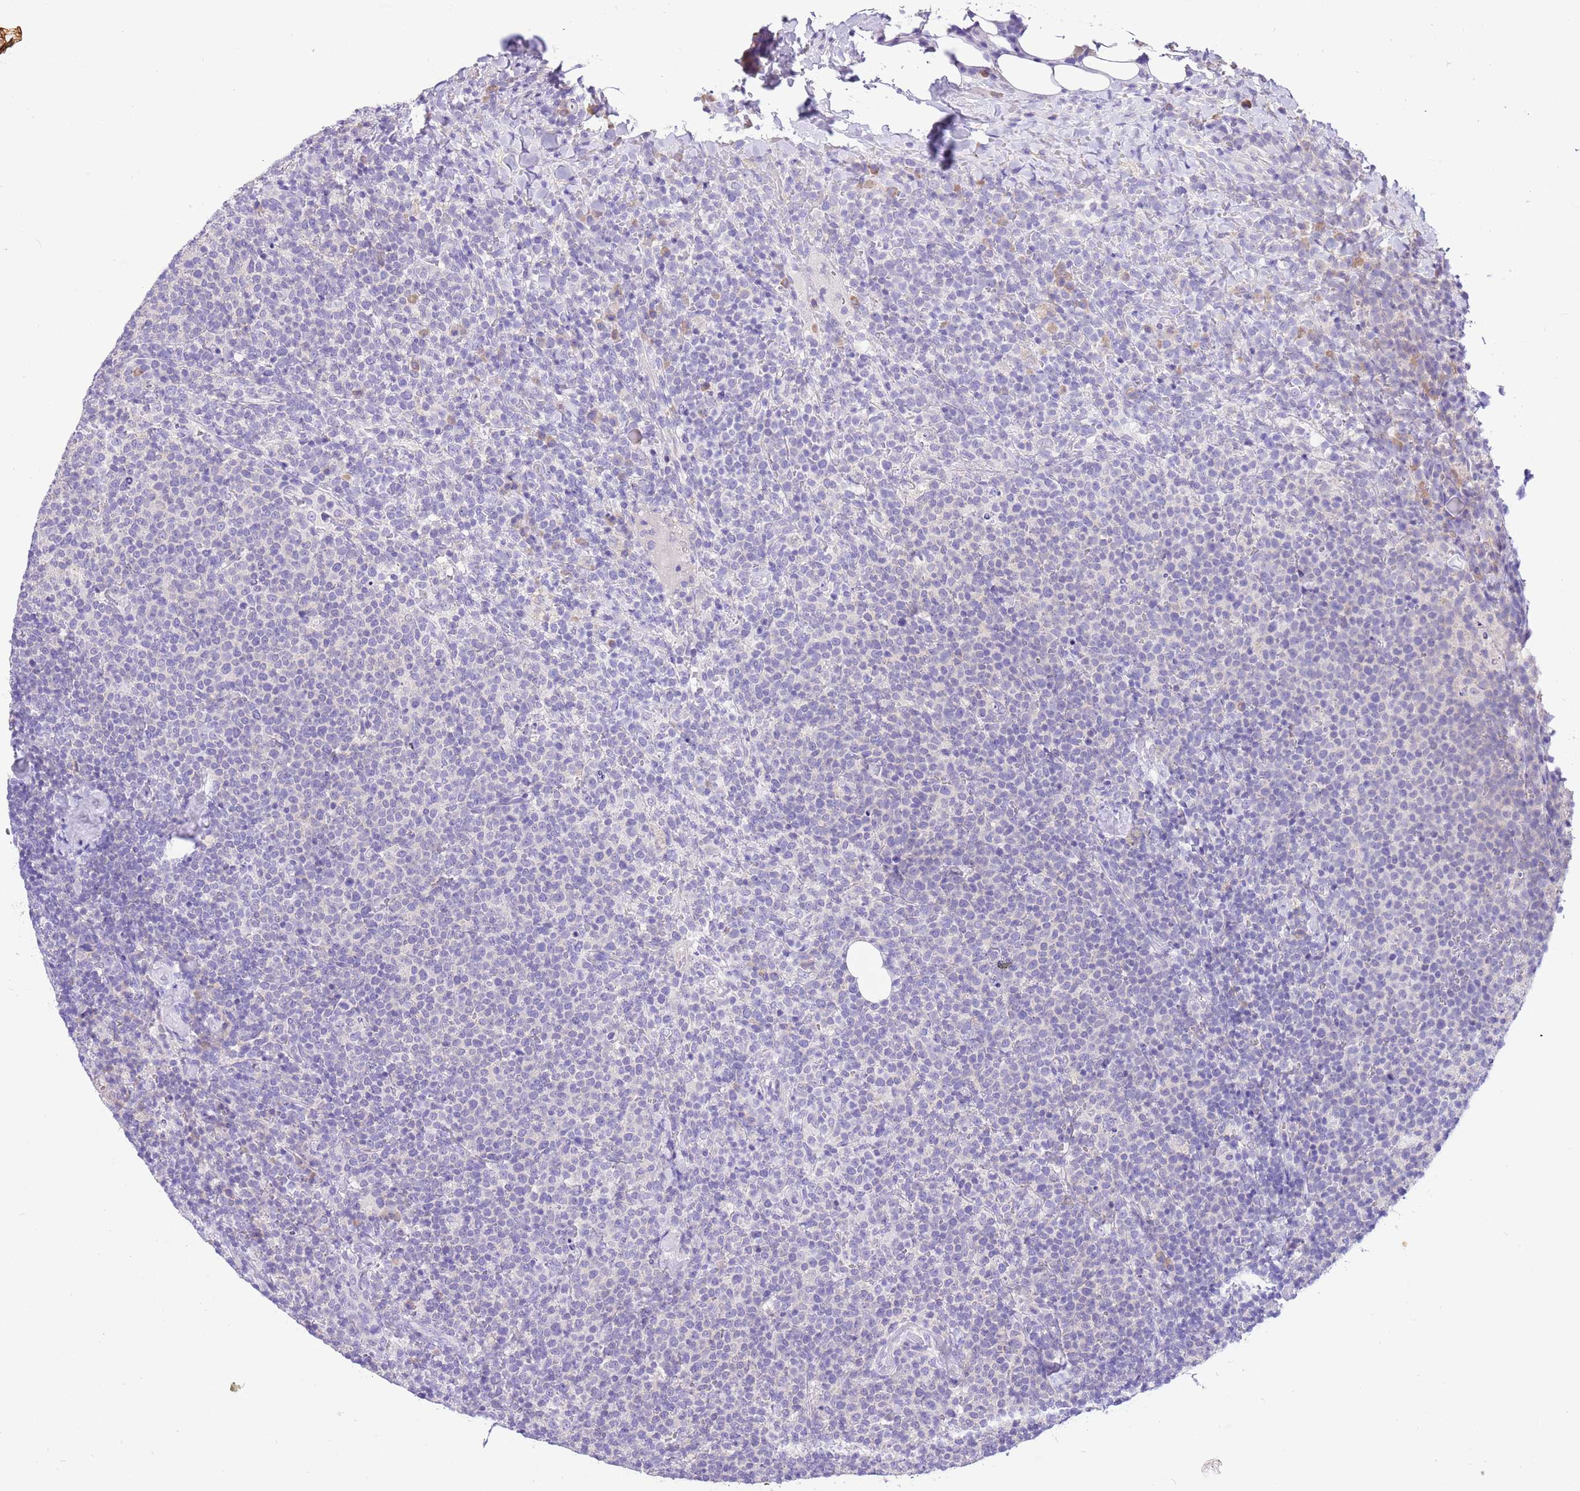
{"staining": {"intensity": "negative", "quantity": "none", "location": "none"}, "tissue": "lymphoma", "cell_type": "Tumor cells", "image_type": "cancer", "snomed": [{"axis": "morphology", "description": "Malignant lymphoma, non-Hodgkin's type, High grade"}, {"axis": "topography", "description": "Lymph node"}], "caption": "DAB (3,3'-diaminobenzidine) immunohistochemical staining of high-grade malignant lymphoma, non-Hodgkin's type reveals no significant staining in tumor cells. Nuclei are stained in blue.", "gene": "R3HDM4", "patient": {"sex": "male", "age": 61}}